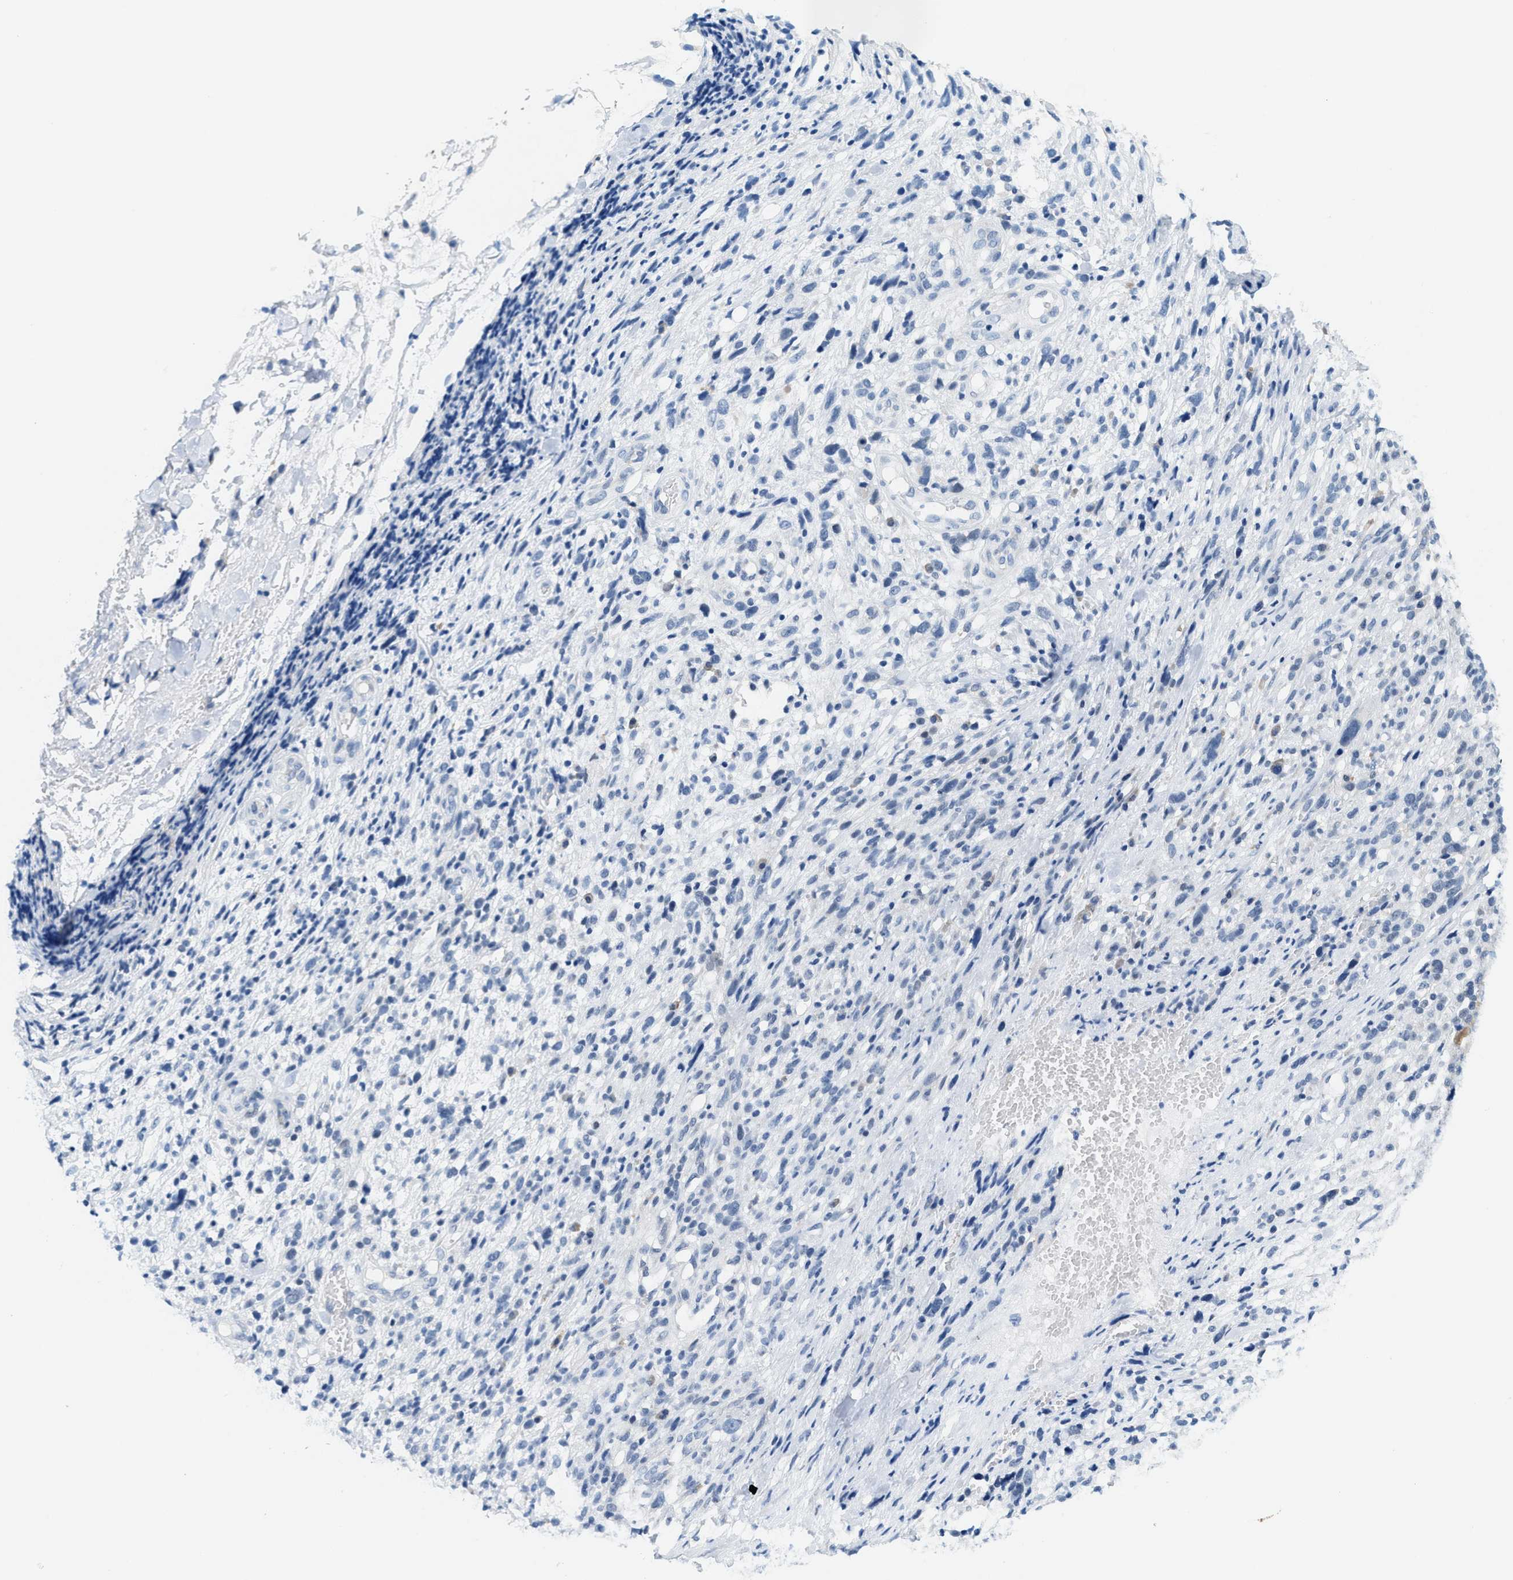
{"staining": {"intensity": "negative", "quantity": "none", "location": "none"}, "tissue": "melanoma", "cell_type": "Tumor cells", "image_type": "cancer", "snomed": [{"axis": "morphology", "description": "Malignant melanoma, NOS"}, {"axis": "topography", "description": "Skin"}], "caption": "Immunohistochemistry histopathology image of neoplastic tissue: malignant melanoma stained with DAB shows no significant protein positivity in tumor cells.", "gene": "KIFC3", "patient": {"sex": "female", "age": 55}}